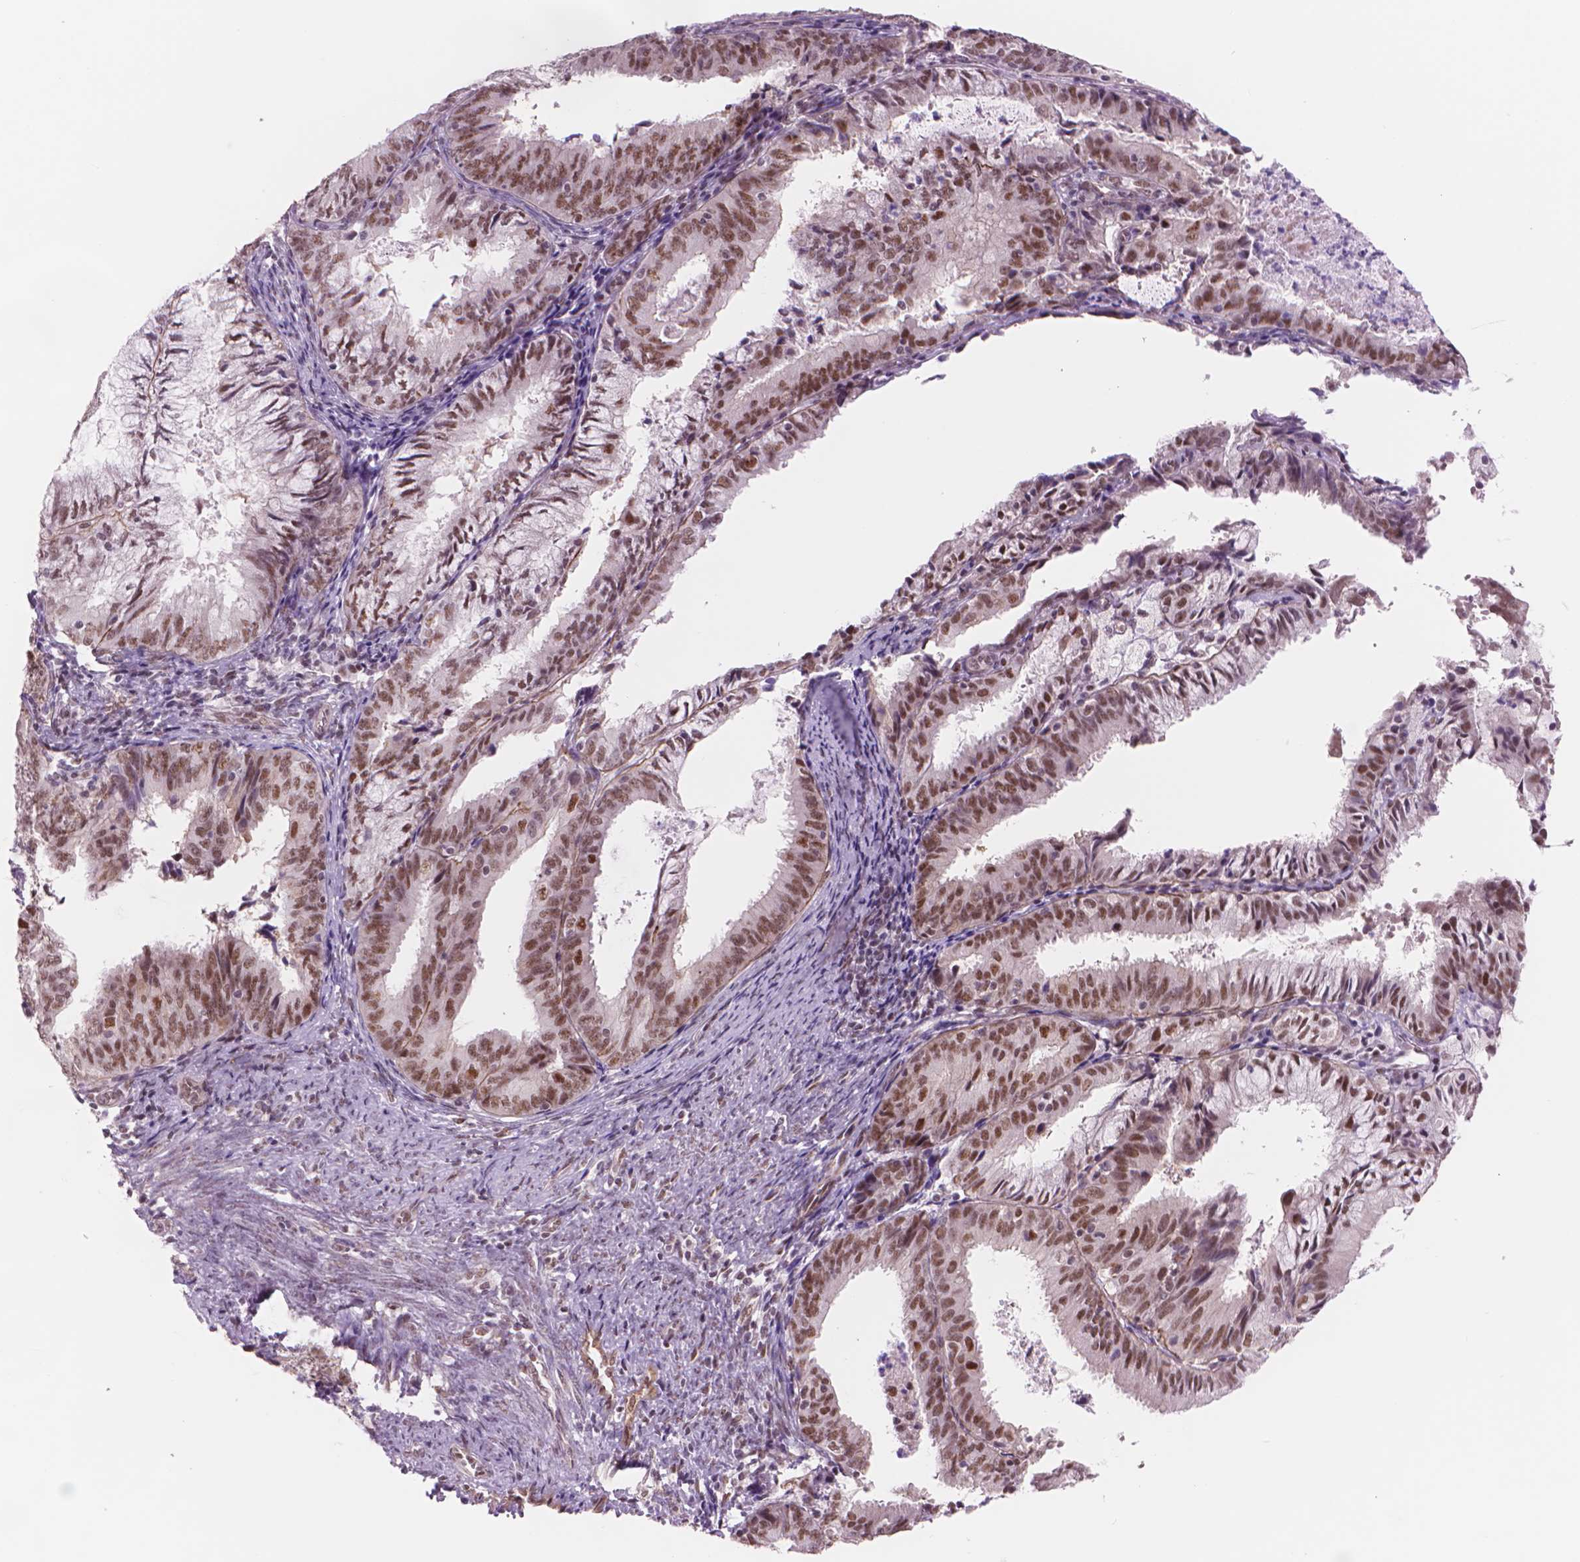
{"staining": {"intensity": "moderate", "quantity": ">75%", "location": "nuclear"}, "tissue": "endometrial cancer", "cell_type": "Tumor cells", "image_type": "cancer", "snomed": [{"axis": "morphology", "description": "Adenocarcinoma, NOS"}, {"axis": "topography", "description": "Endometrium"}], "caption": "A photomicrograph of endometrial cancer stained for a protein reveals moderate nuclear brown staining in tumor cells. (brown staining indicates protein expression, while blue staining denotes nuclei).", "gene": "POLR3D", "patient": {"sex": "female", "age": 57}}